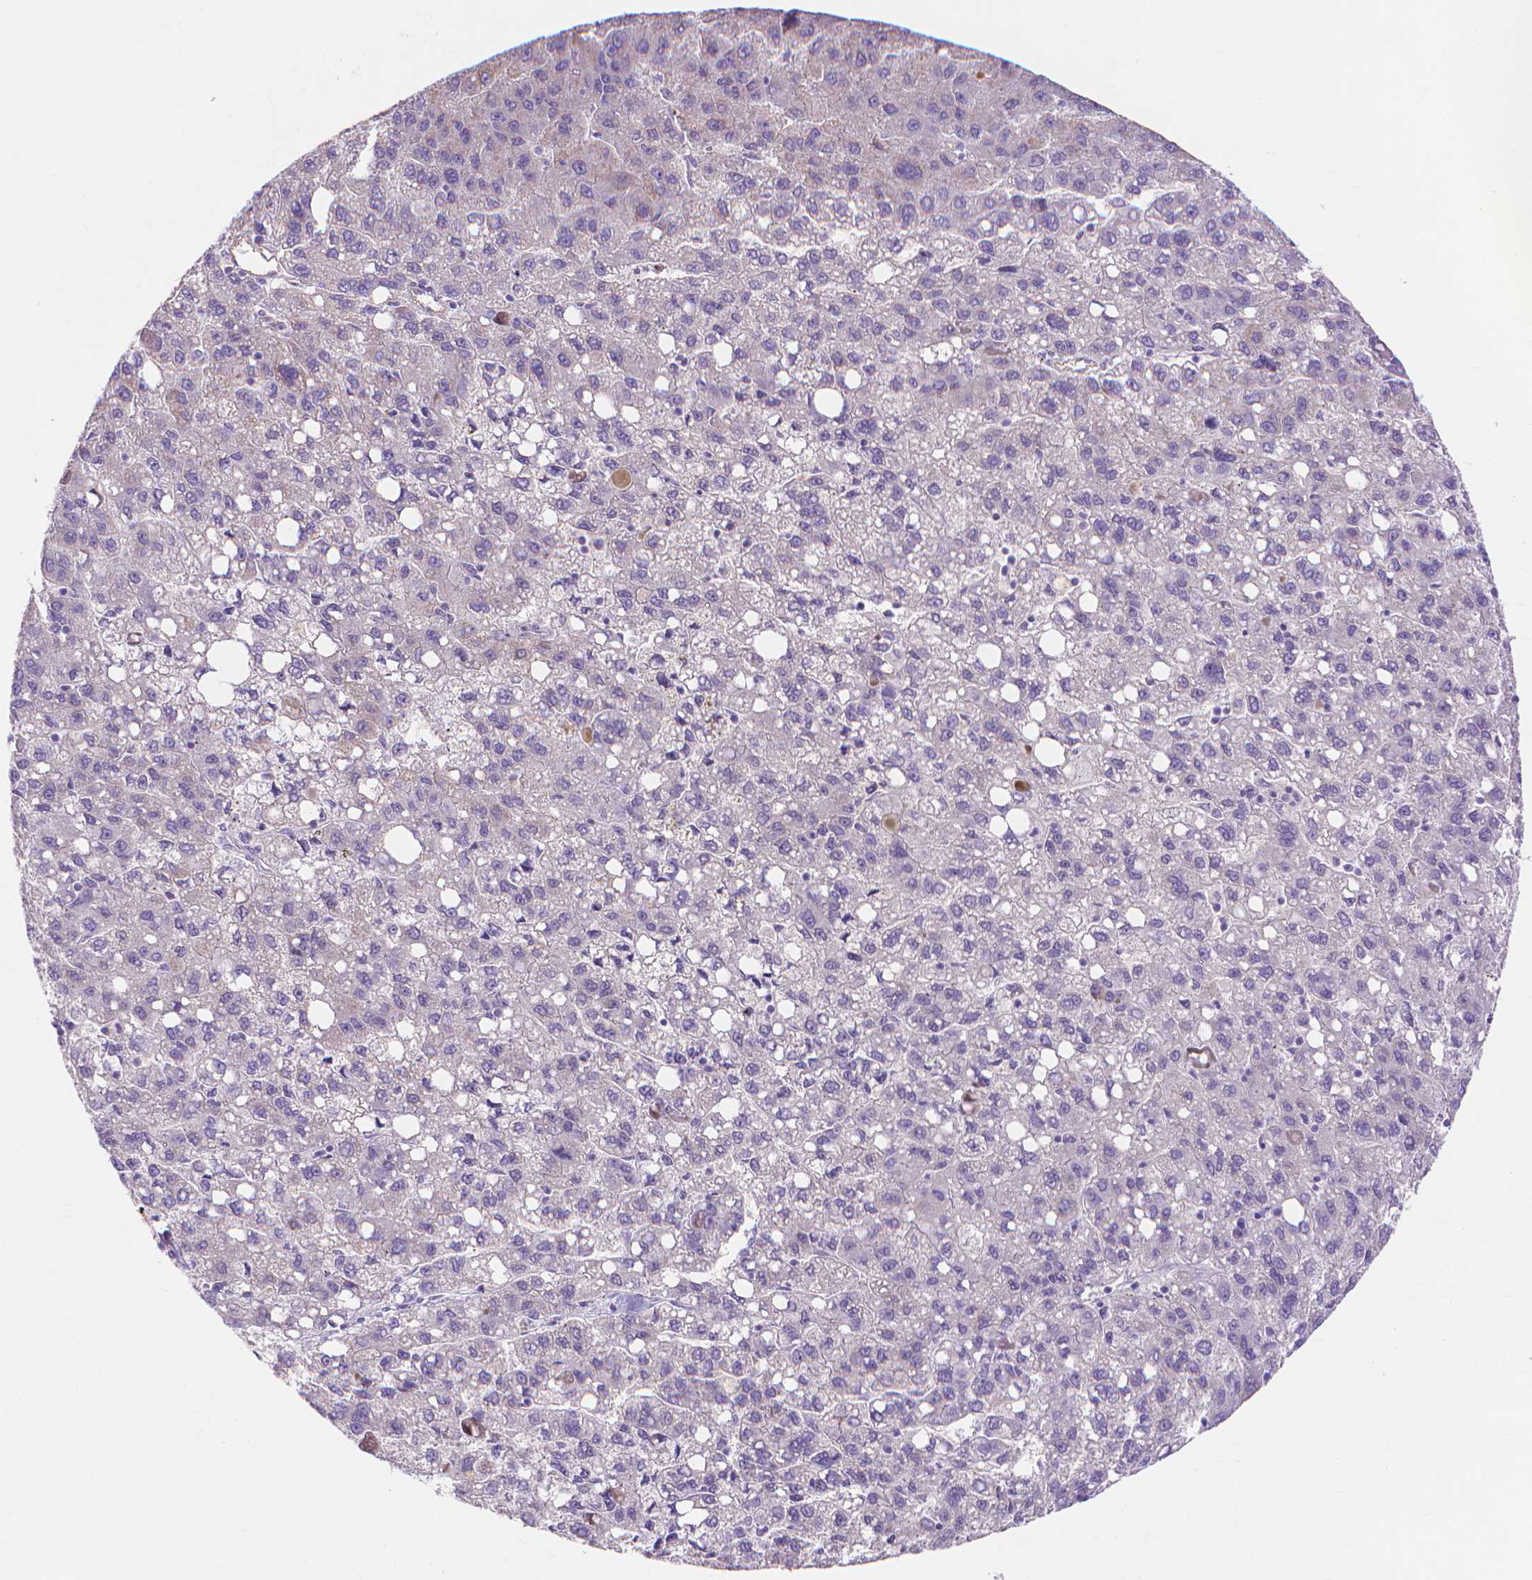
{"staining": {"intensity": "negative", "quantity": "none", "location": "none"}, "tissue": "liver cancer", "cell_type": "Tumor cells", "image_type": "cancer", "snomed": [{"axis": "morphology", "description": "Carcinoma, Hepatocellular, NOS"}, {"axis": "topography", "description": "Liver"}], "caption": "Tumor cells are negative for protein expression in human hepatocellular carcinoma (liver).", "gene": "MBLAC1", "patient": {"sex": "female", "age": 82}}